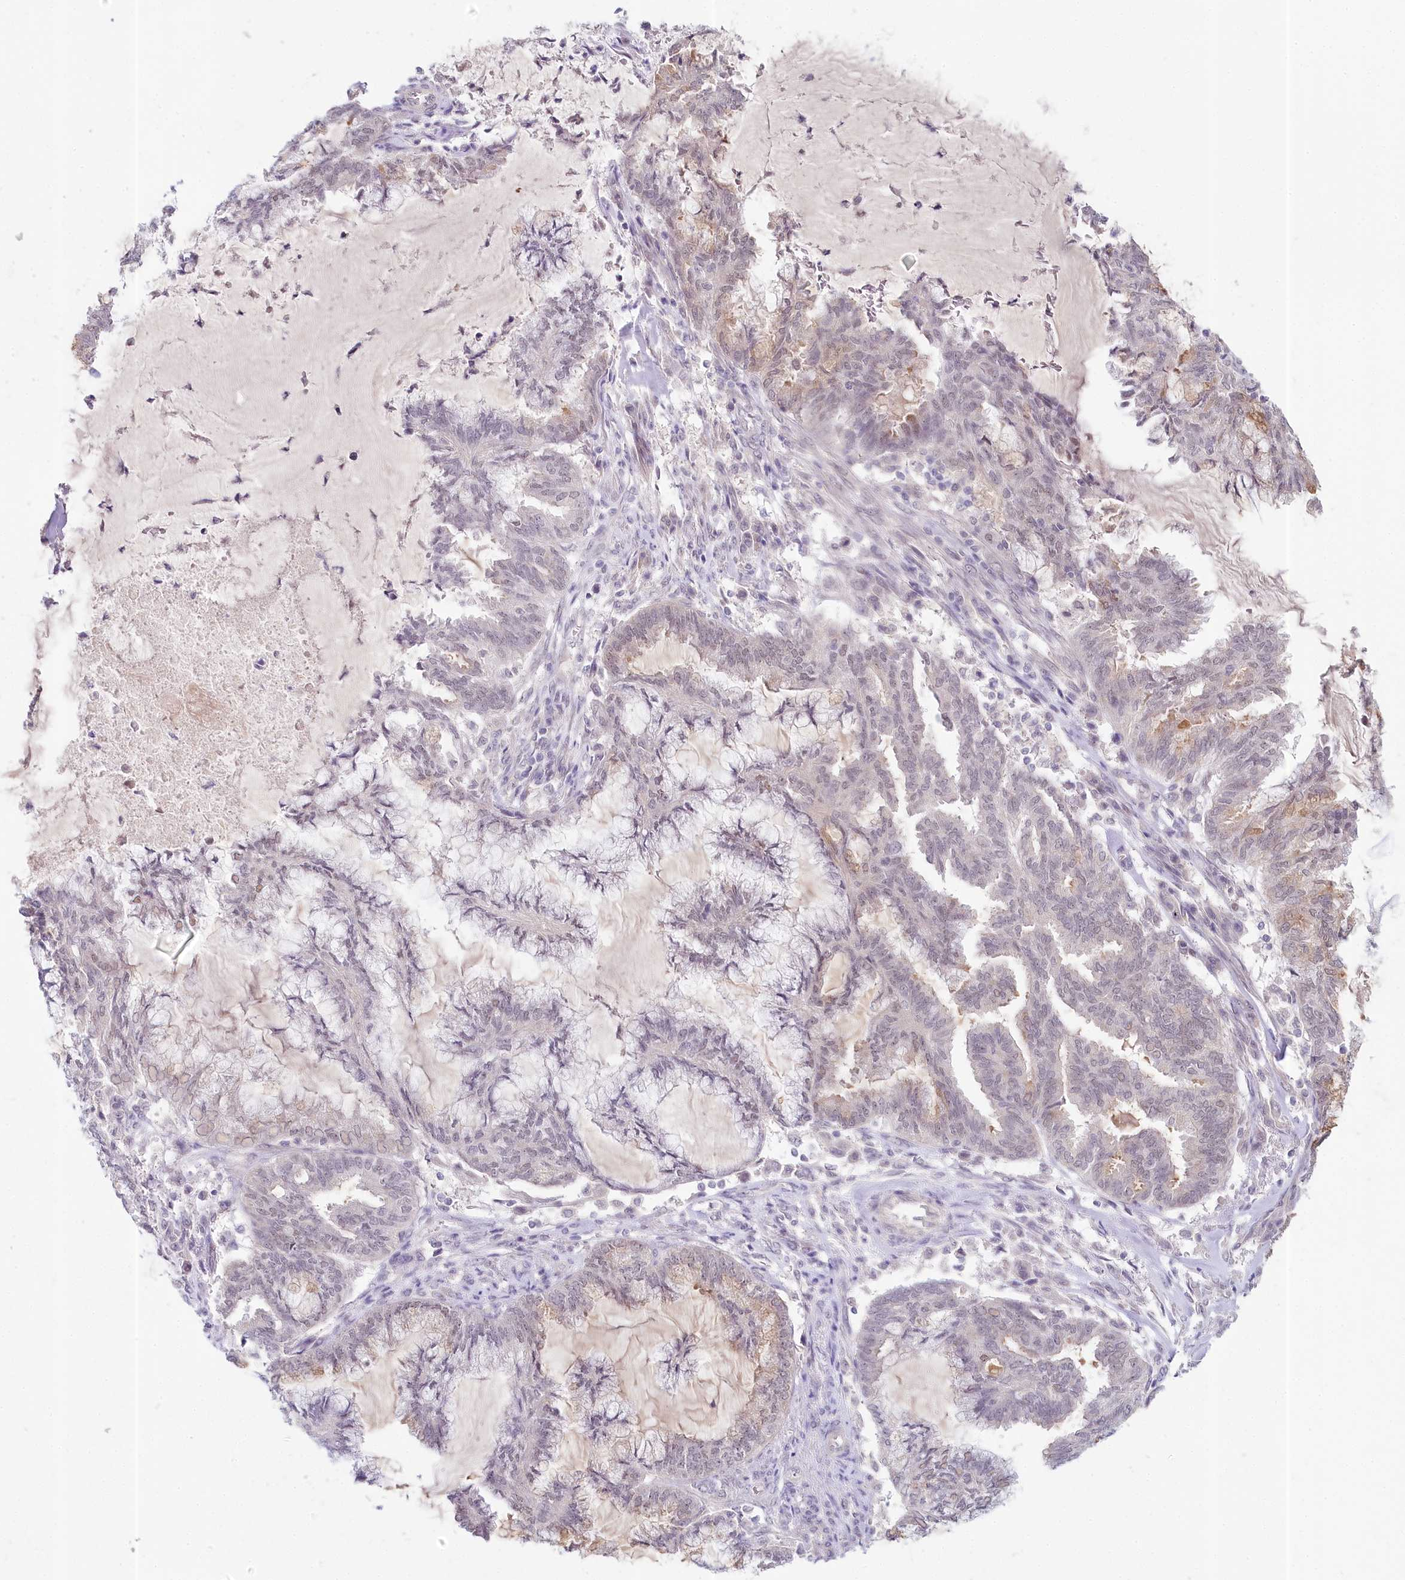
{"staining": {"intensity": "weak", "quantity": "<25%", "location": "cytoplasmic/membranous"}, "tissue": "endometrial cancer", "cell_type": "Tumor cells", "image_type": "cancer", "snomed": [{"axis": "morphology", "description": "Adenocarcinoma, NOS"}, {"axis": "topography", "description": "Endometrium"}], "caption": "Immunohistochemistry (IHC) photomicrograph of neoplastic tissue: human endometrial cancer (adenocarcinoma) stained with DAB shows no significant protein expression in tumor cells.", "gene": "AMTN", "patient": {"sex": "female", "age": 86}}